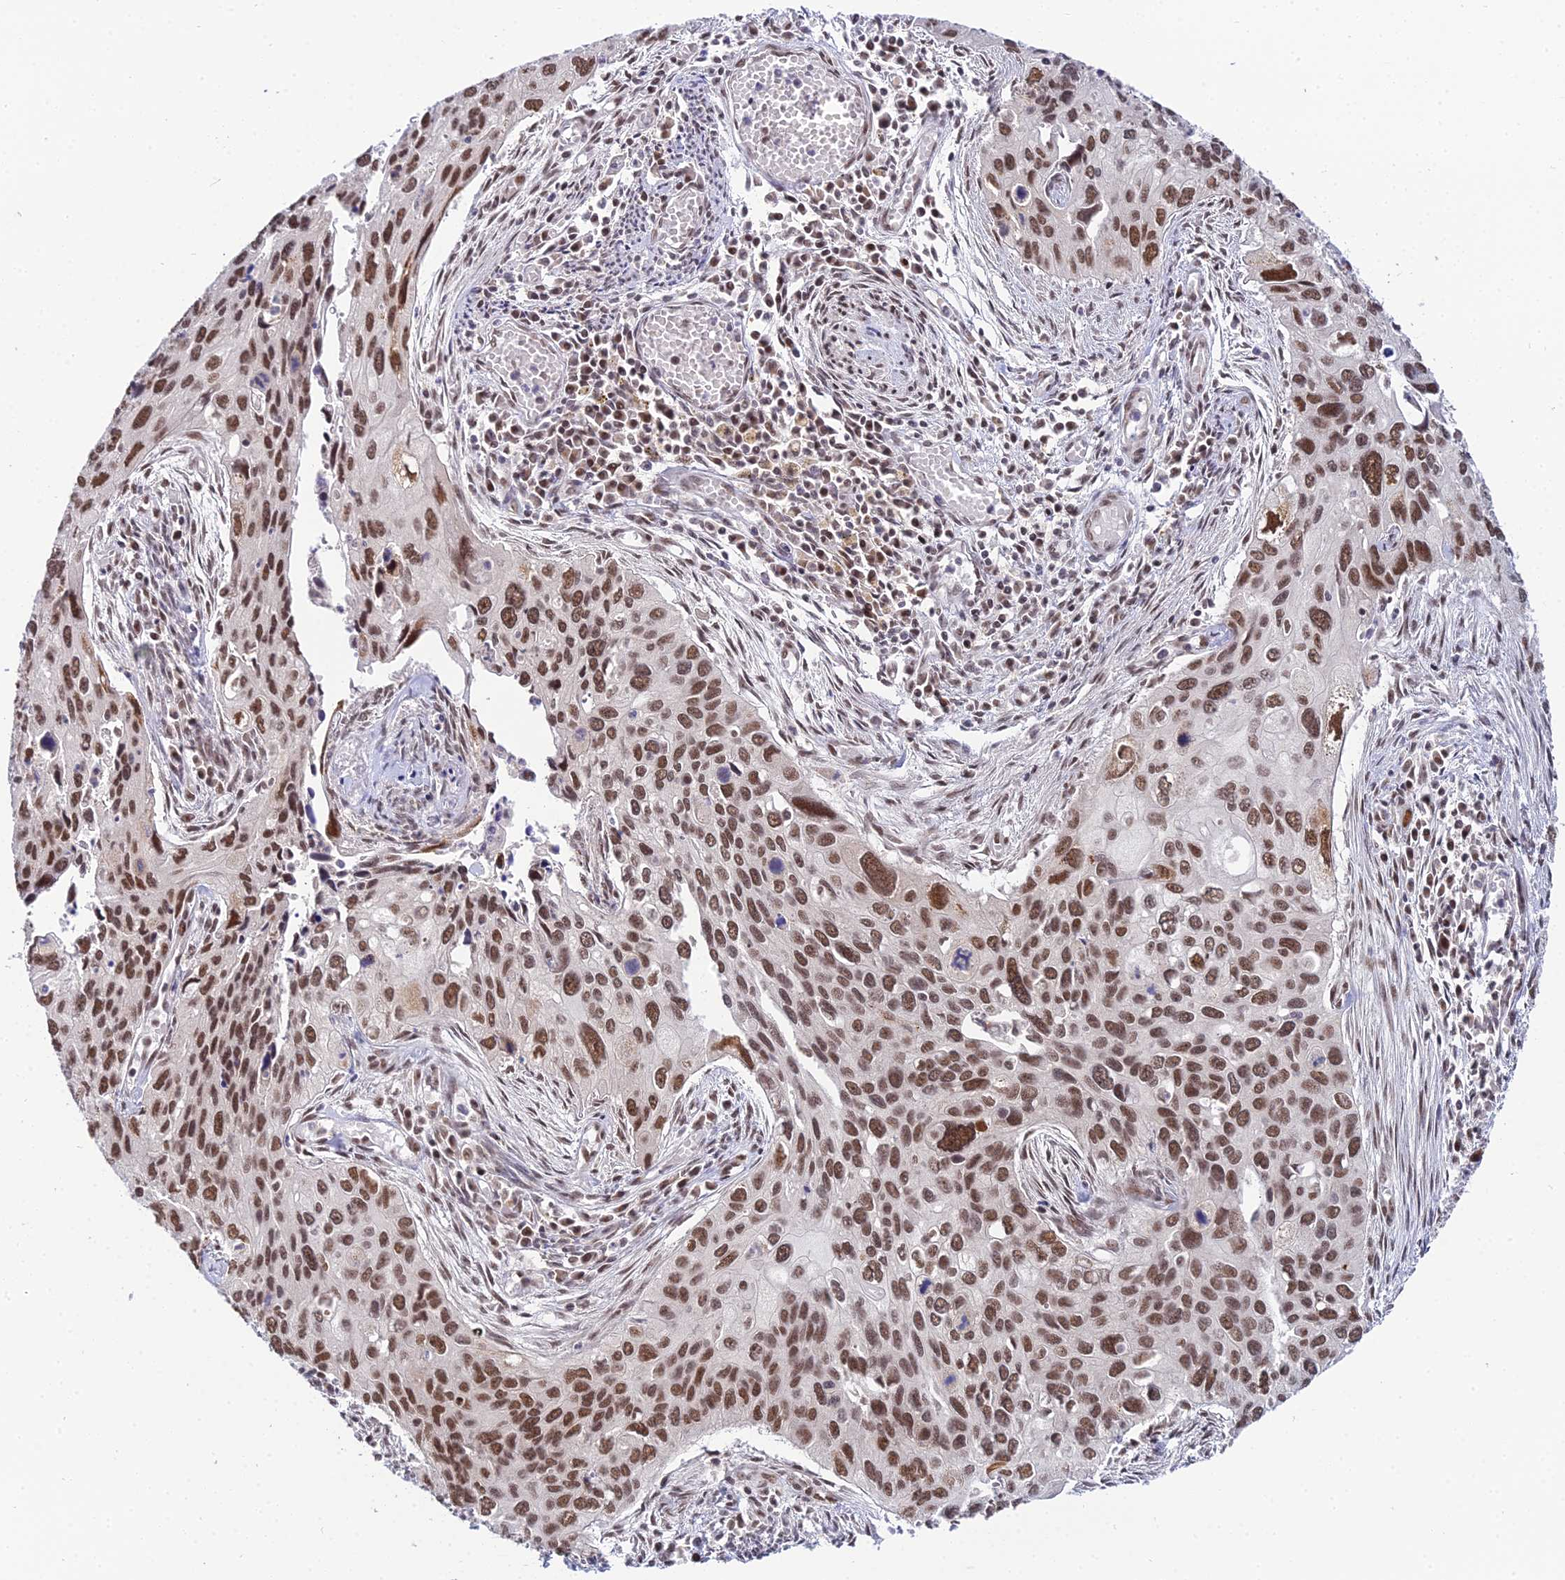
{"staining": {"intensity": "moderate", "quantity": ">75%", "location": "nuclear"}, "tissue": "cervical cancer", "cell_type": "Tumor cells", "image_type": "cancer", "snomed": [{"axis": "morphology", "description": "Squamous cell carcinoma, NOS"}, {"axis": "topography", "description": "Cervix"}], "caption": "Moderate nuclear protein expression is present in approximately >75% of tumor cells in squamous cell carcinoma (cervical).", "gene": "EXOSC3", "patient": {"sex": "female", "age": 55}}